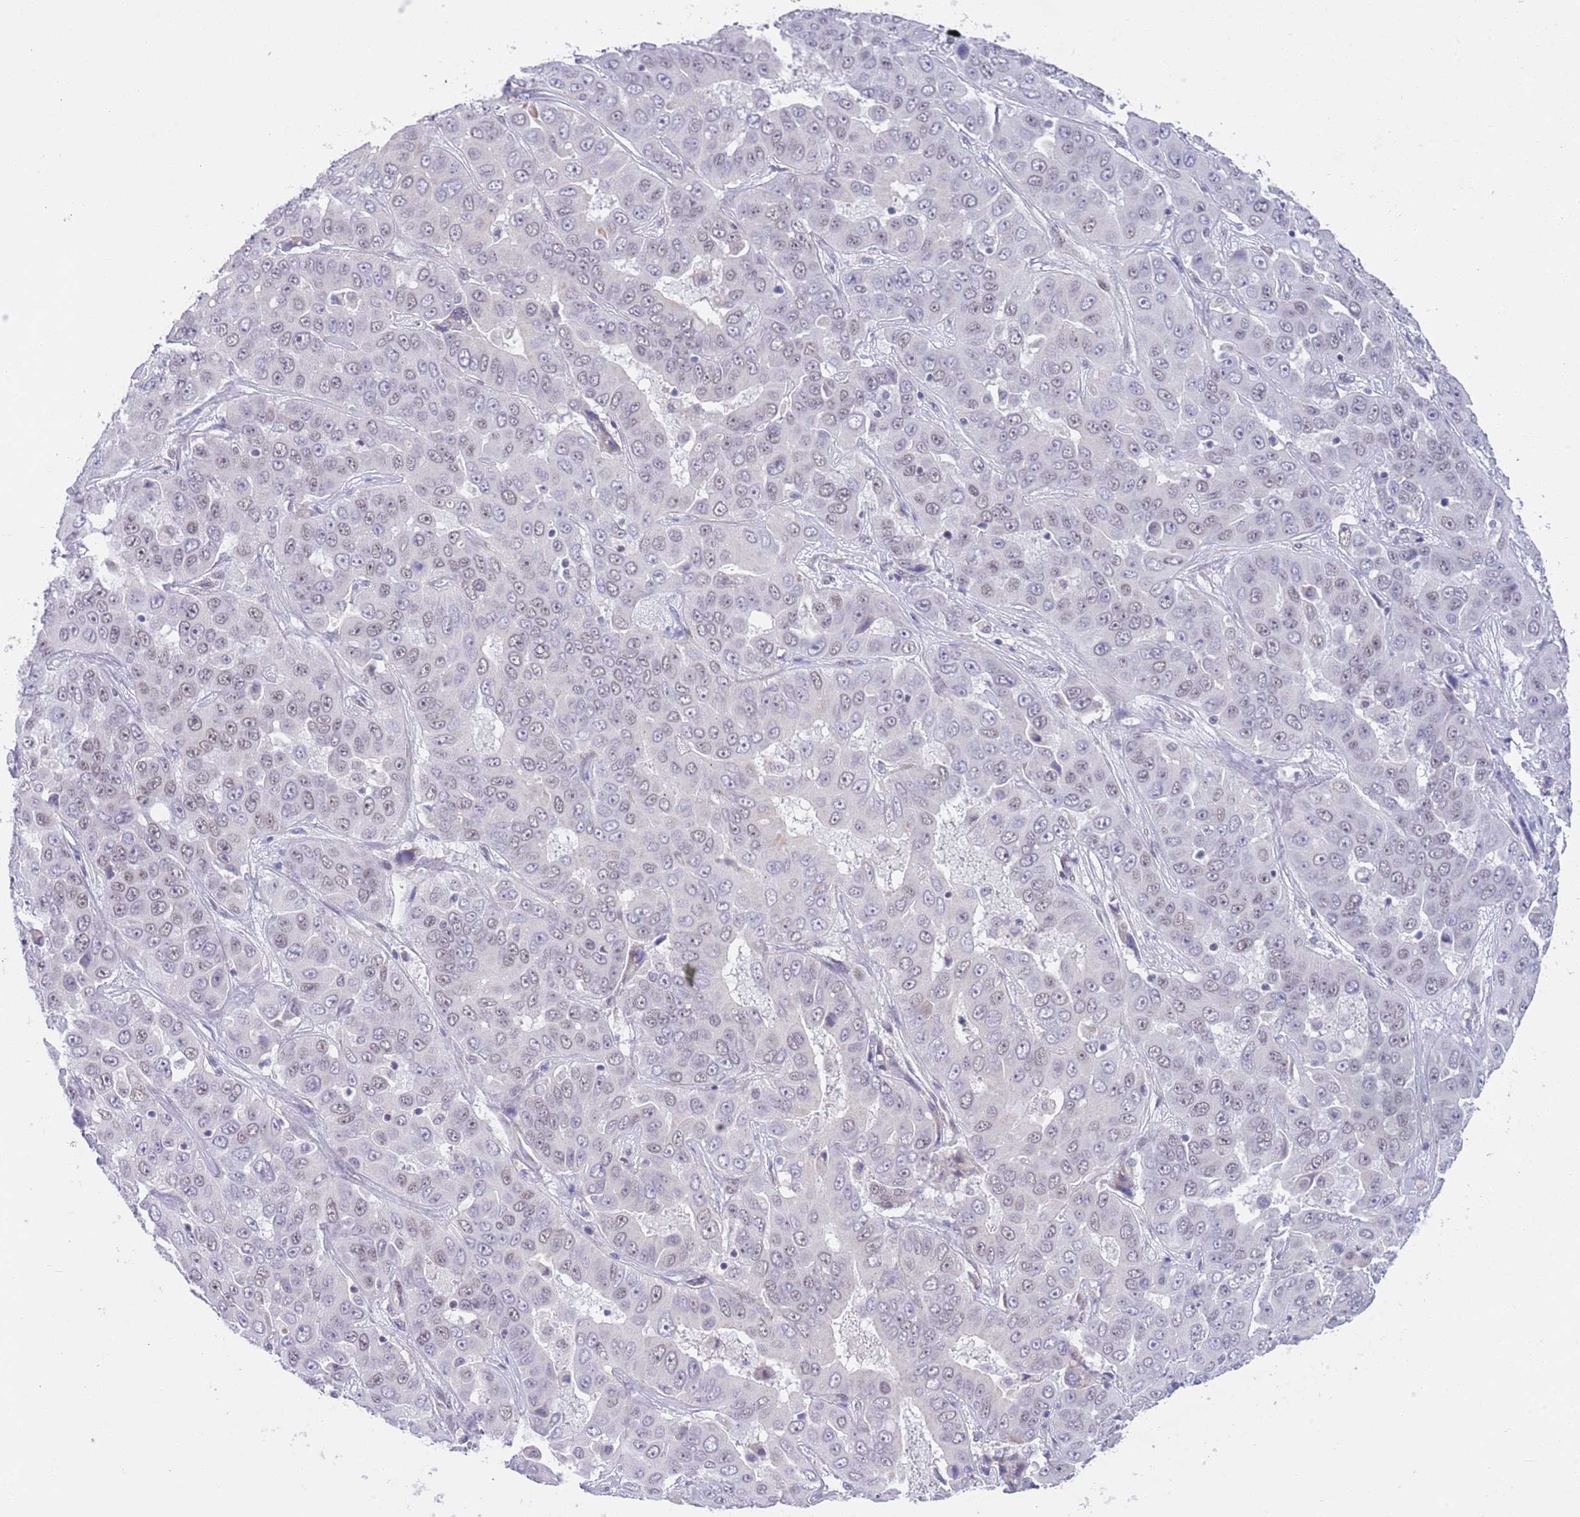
{"staining": {"intensity": "weak", "quantity": "<25%", "location": "nuclear"}, "tissue": "liver cancer", "cell_type": "Tumor cells", "image_type": "cancer", "snomed": [{"axis": "morphology", "description": "Cholangiocarcinoma"}, {"axis": "topography", "description": "Liver"}], "caption": "High power microscopy photomicrograph of an immunohistochemistry photomicrograph of liver cholangiocarcinoma, revealing no significant staining in tumor cells.", "gene": "RFX1", "patient": {"sex": "female", "age": 52}}